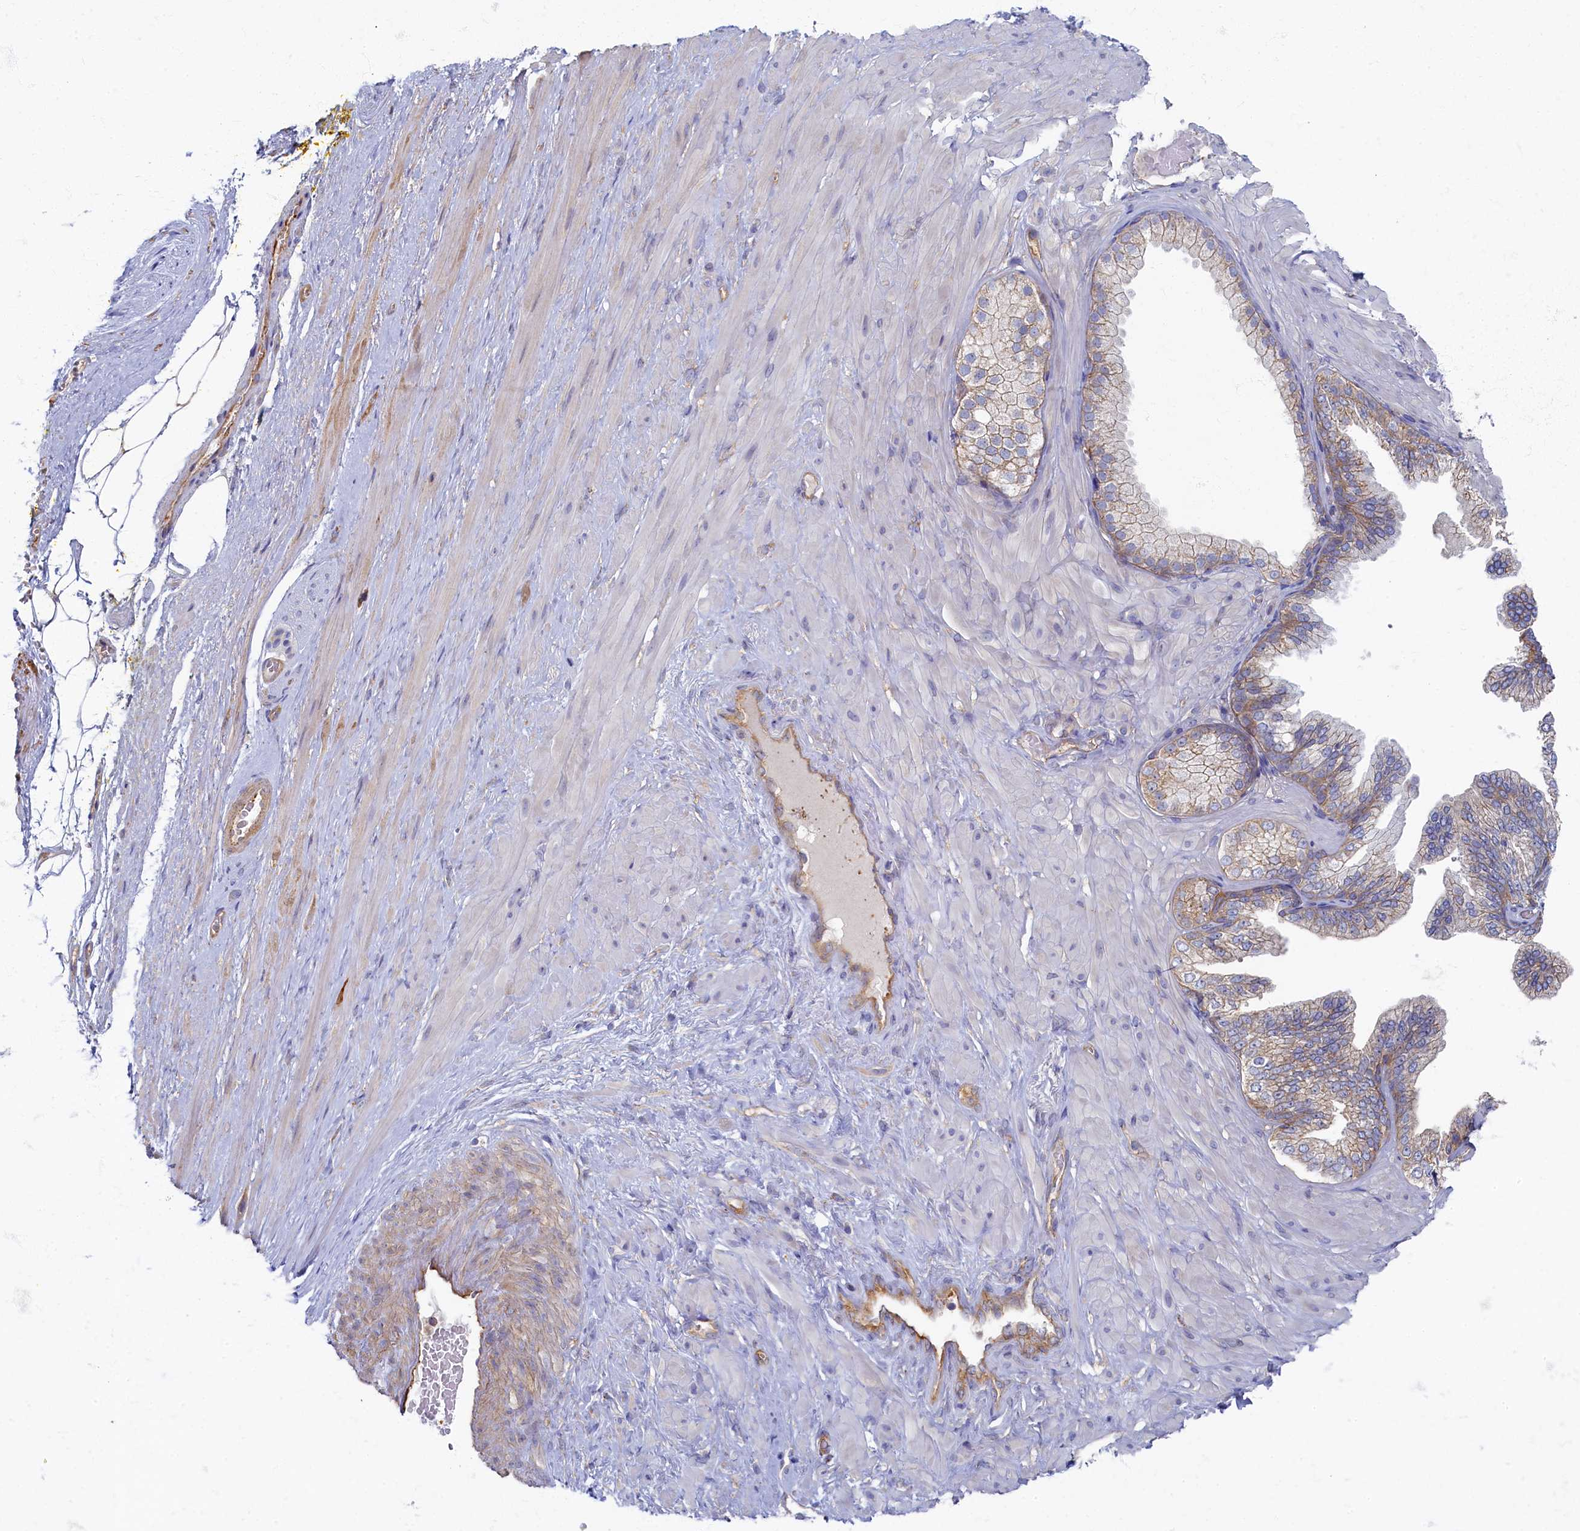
{"staining": {"intensity": "negative", "quantity": "none", "location": "none"}, "tissue": "adipose tissue", "cell_type": "Adipocytes", "image_type": "normal", "snomed": [{"axis": "morphology", "description": "Normal tissue, NOS"}, {"axis": "morphology", "description": "Adenocarcinoma, Low grade"}, {"axis": "topography", "description": "Prostate"}, {"axis": "topography", "description": "Peripheral nerve tissue"}], "caption": "Human adipose tissue stained for a protein using immunohistochemistry (IHC) reveals no positivity in adipocytes.", "gene": "PSMG2", "patient": {"sex": "male", "age": 63}}